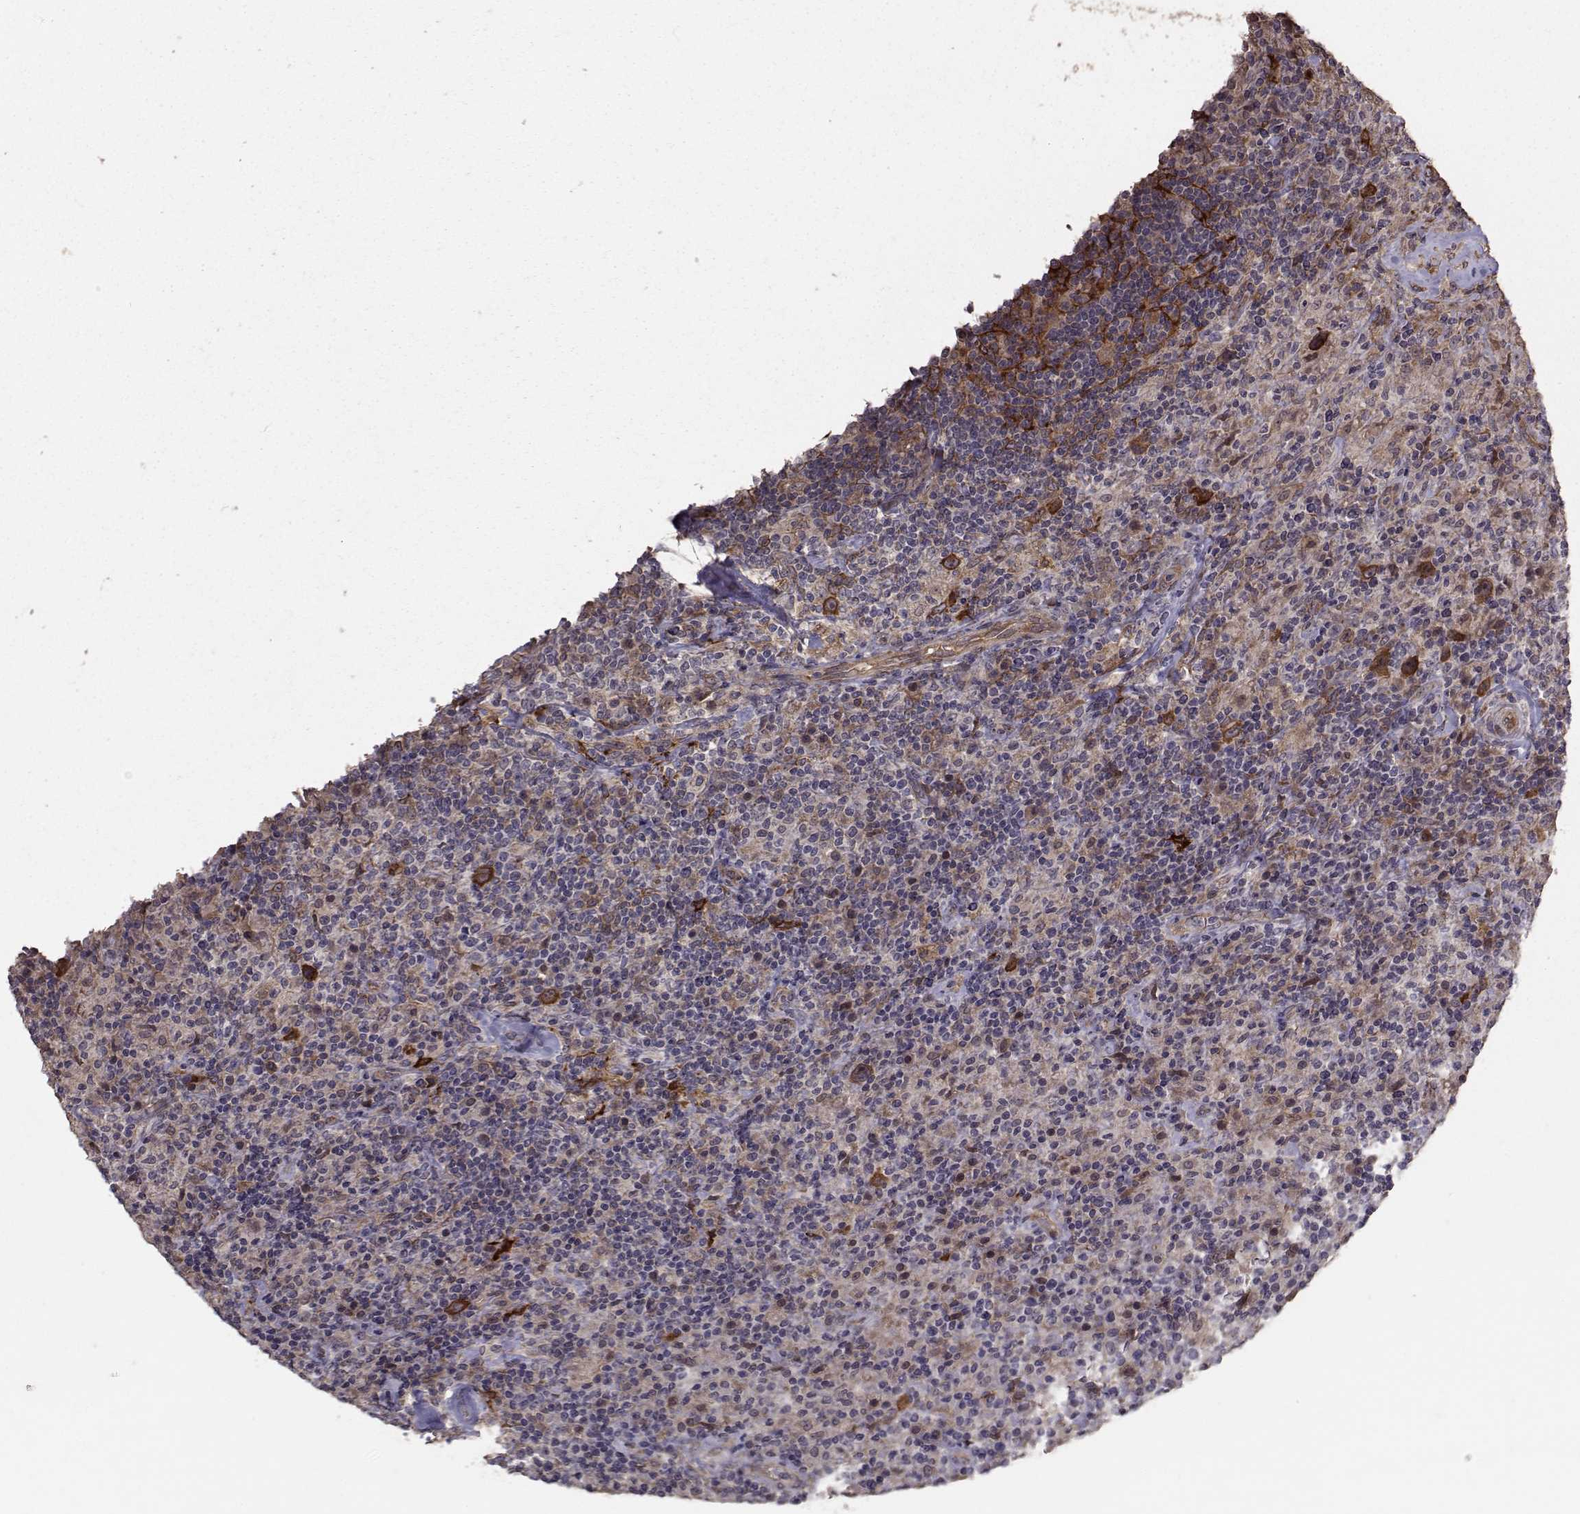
{"staining": {"intensity": "strong", "quantity": ">75%", "location": "cytoplasmic/membranous"}, "tissue": "lymphoma", "cell_type": "Tumor cells", "image_type": "cancer", "snomed": [{"axis": "morphology", "description": "Hodgkin's disease, NOS"}, {"axis": "topography", "description": "Lymph node"}], "caption": "IHC photomicrograph of human lymphoma stained for a protein (brown), which reveals high levels of strong cytoplasmic/membranous staining in about >75% of tumor cells.", "gene": "TRIP10", "patient": {"sex": "male", "age": 70}}